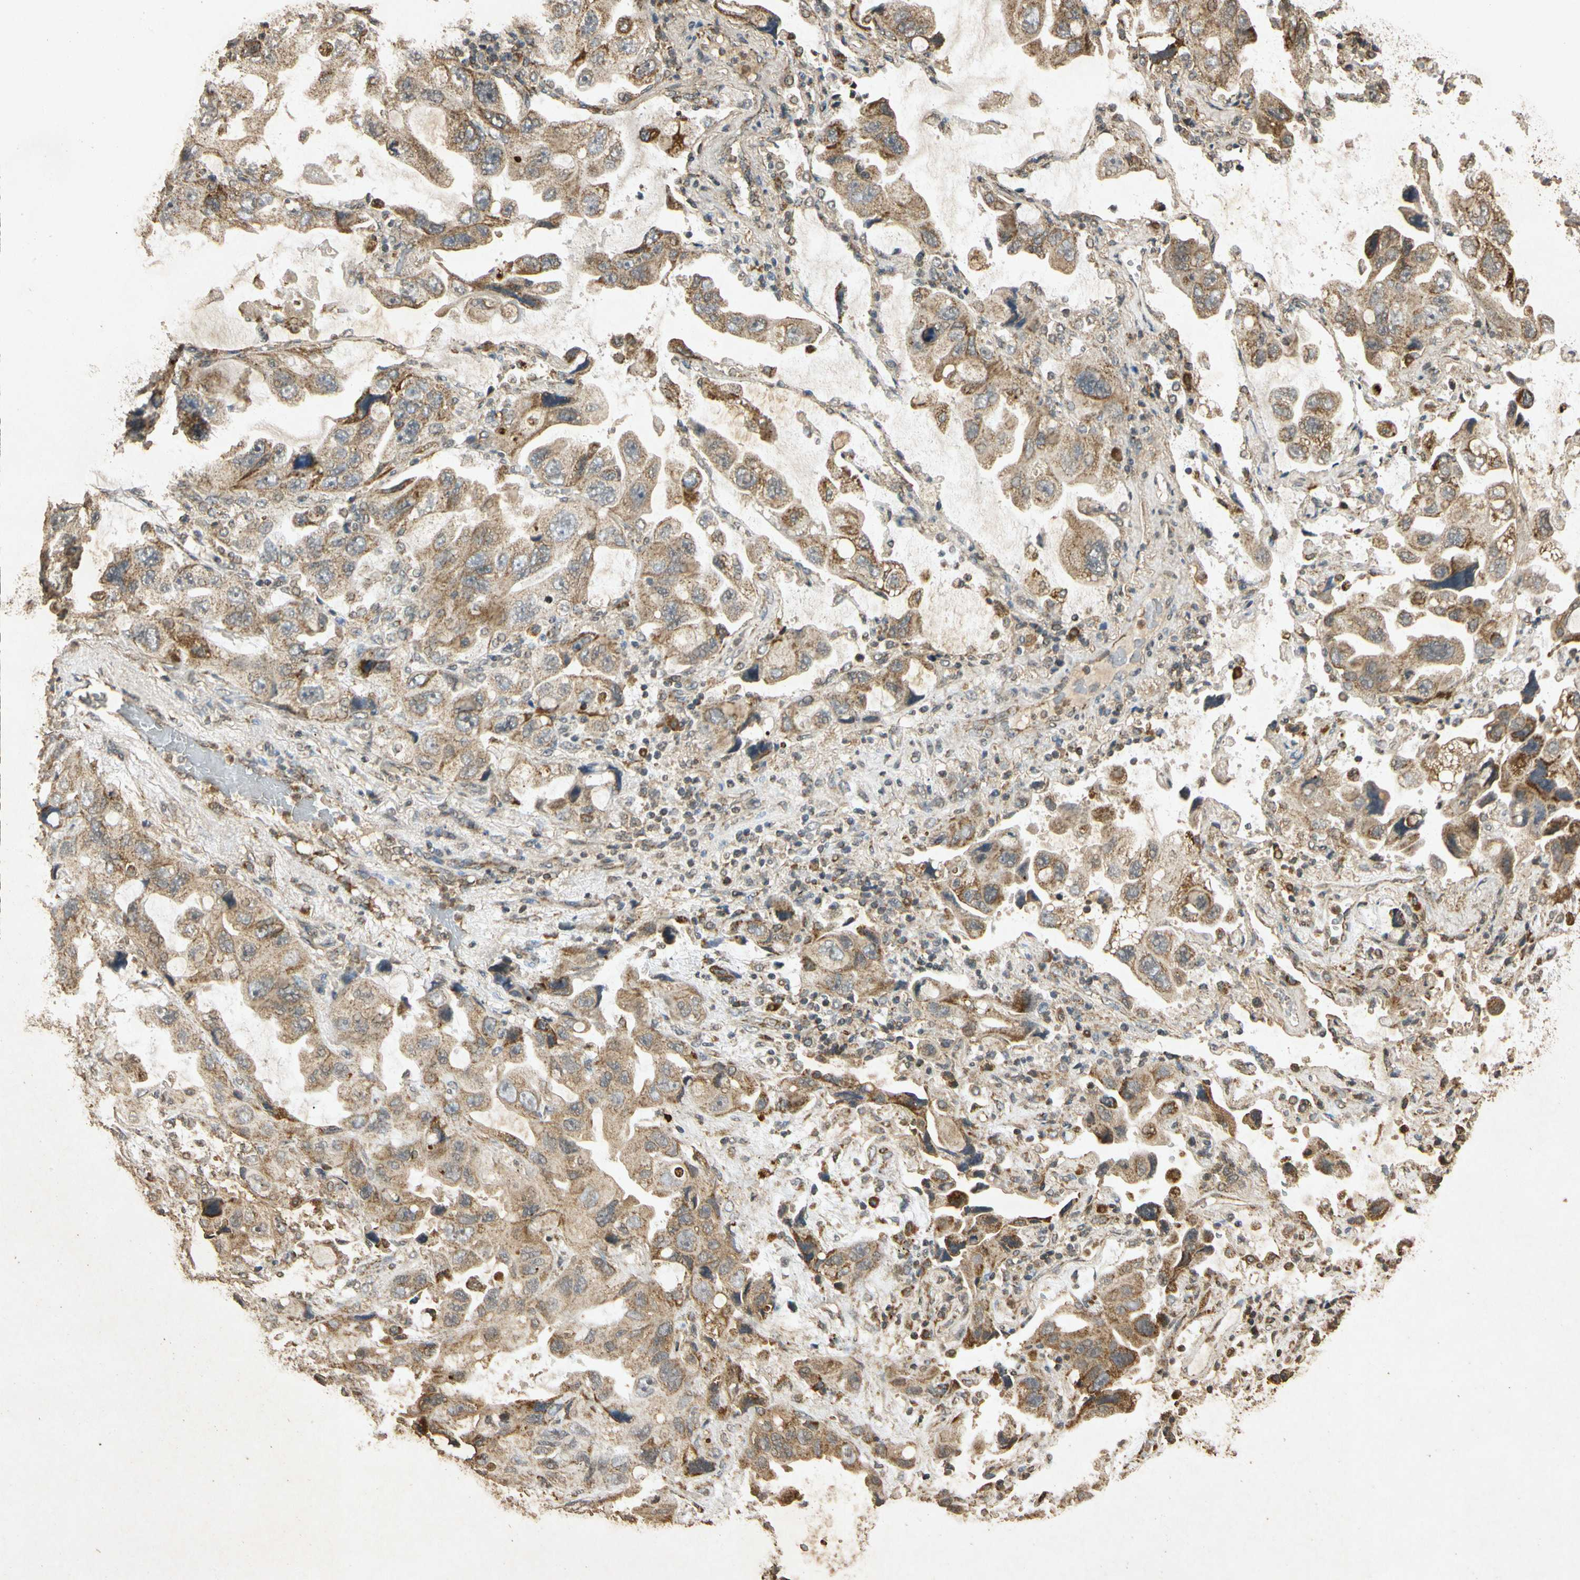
{"staining": {"intensity": "moderate", "quantity": ">75%", "location": "cytoplasmic/membranous"}, "tissue": "lung cancer", "cell_type": "Tumor cells", "image_type": "cancer", "snomed": [{"axis": "morphology", "description": "Squamous cell carcinoma, NOS"}, {"axis": "topography", "description": "Lung"}], "caption": "Immunohistochemical staining of squamous cell carcinoma (lung) exhibits medium levels of moderate cytoplasmic/membranous staining in about >75% of tumor cells. (brown staining indicates protein expression, while blue staining denotes nuclei).", "gene": "PRDX3", "patient": {"sex": "female", "age": 73}}